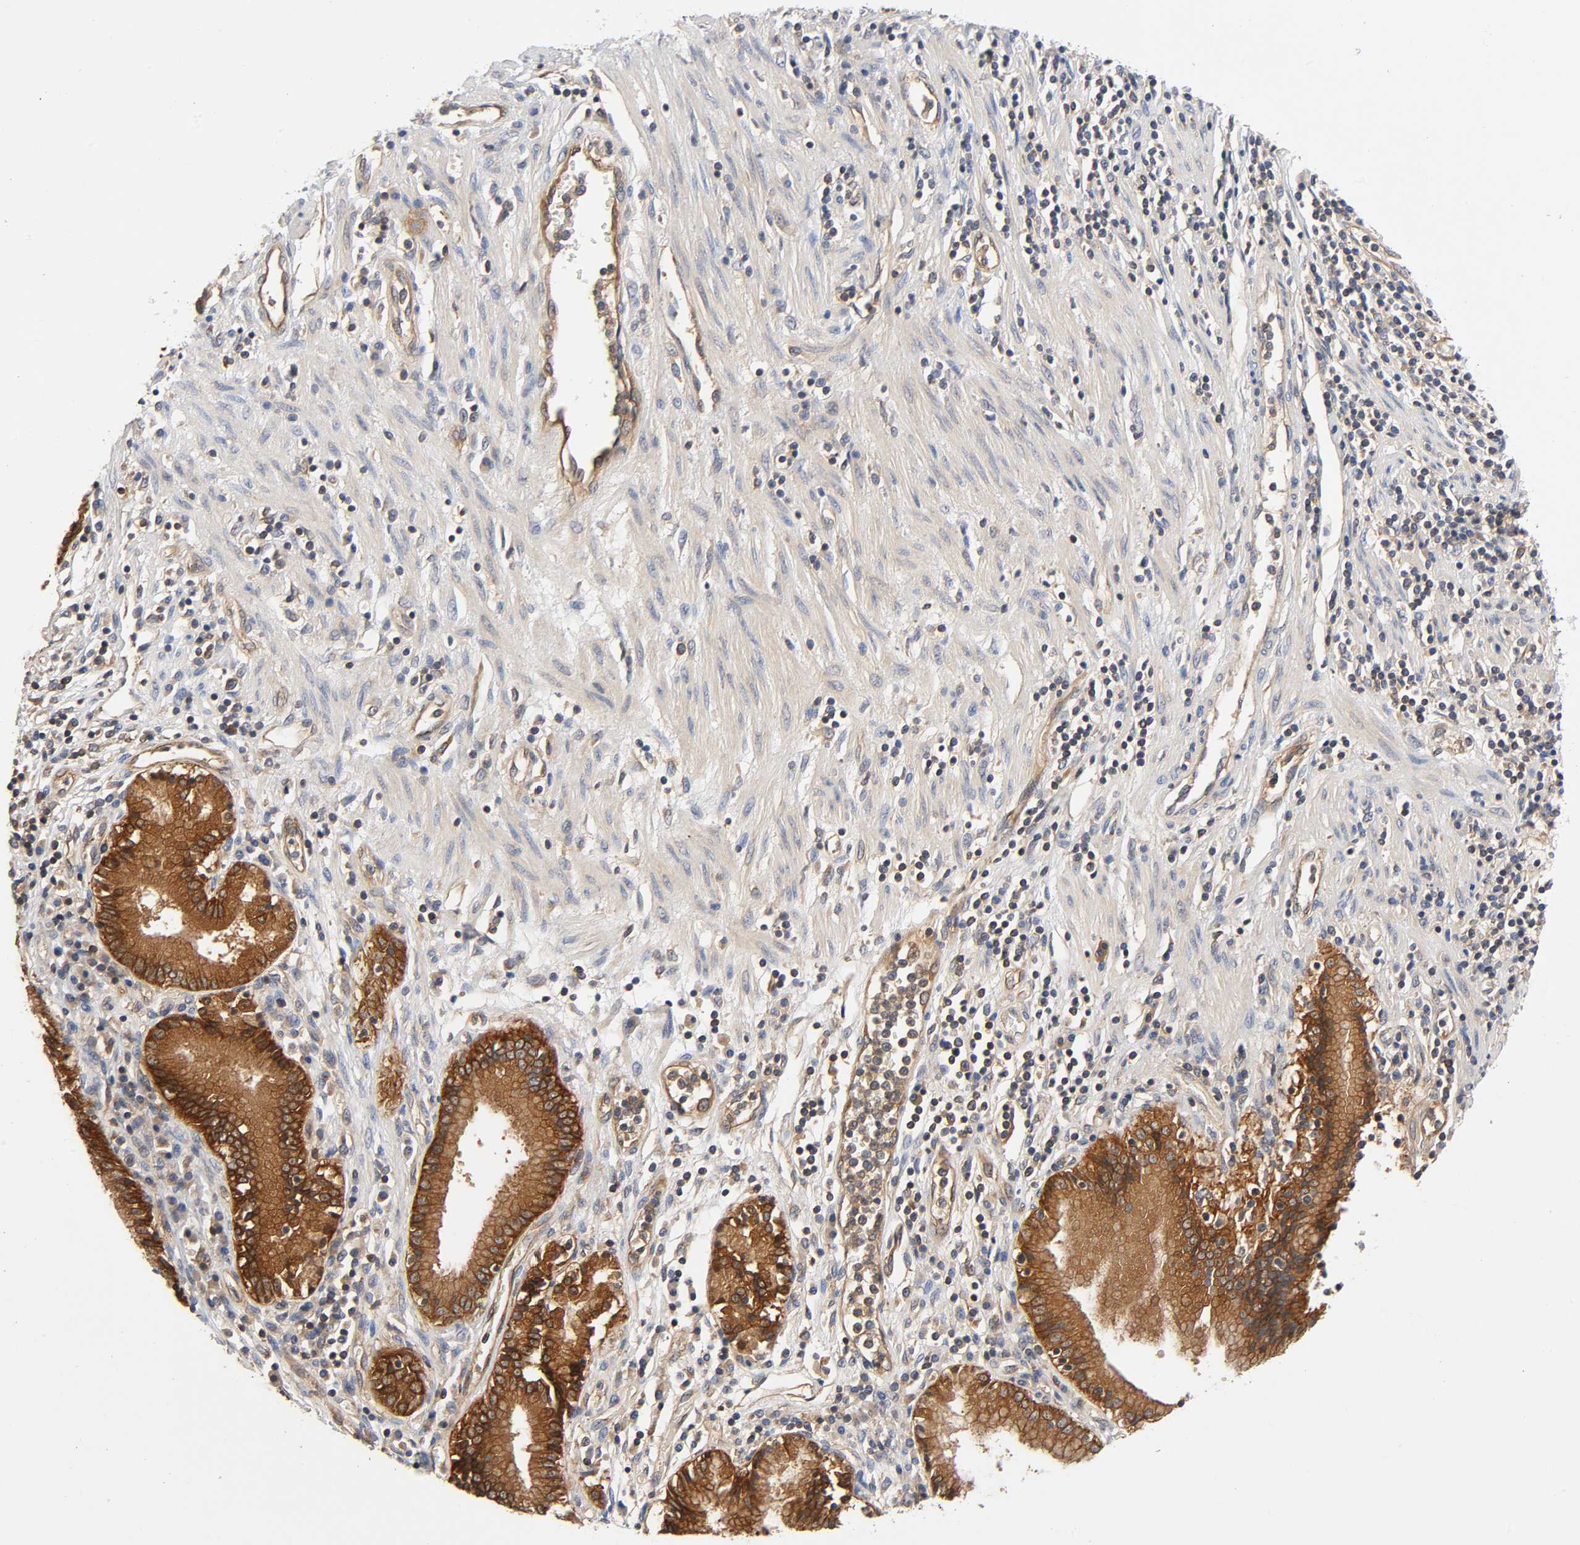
{"staining": {"intensity": "strong", "quantity": ">75%", "location": "cytoplasmic/membranous"}, "tissue": "pancreatic cancer", "cell_type": "Tumor cells", "image_type": "cancer", "snomed": [{"axis": "morphology", "description": "Adenocarcinoma, NOS"}, {"axis": "topography", "description": "Pancreas"}], "caption": "A micrograph showing strong cytoplasmic/membranous staining in approximately >75% of tumor cells in pancreatic cancer (adenocarcinoma), as visualized by brown immunohistochemical staining.", "gene": "PRKAB1", "patient": {"sex": "female", "age": 48}}